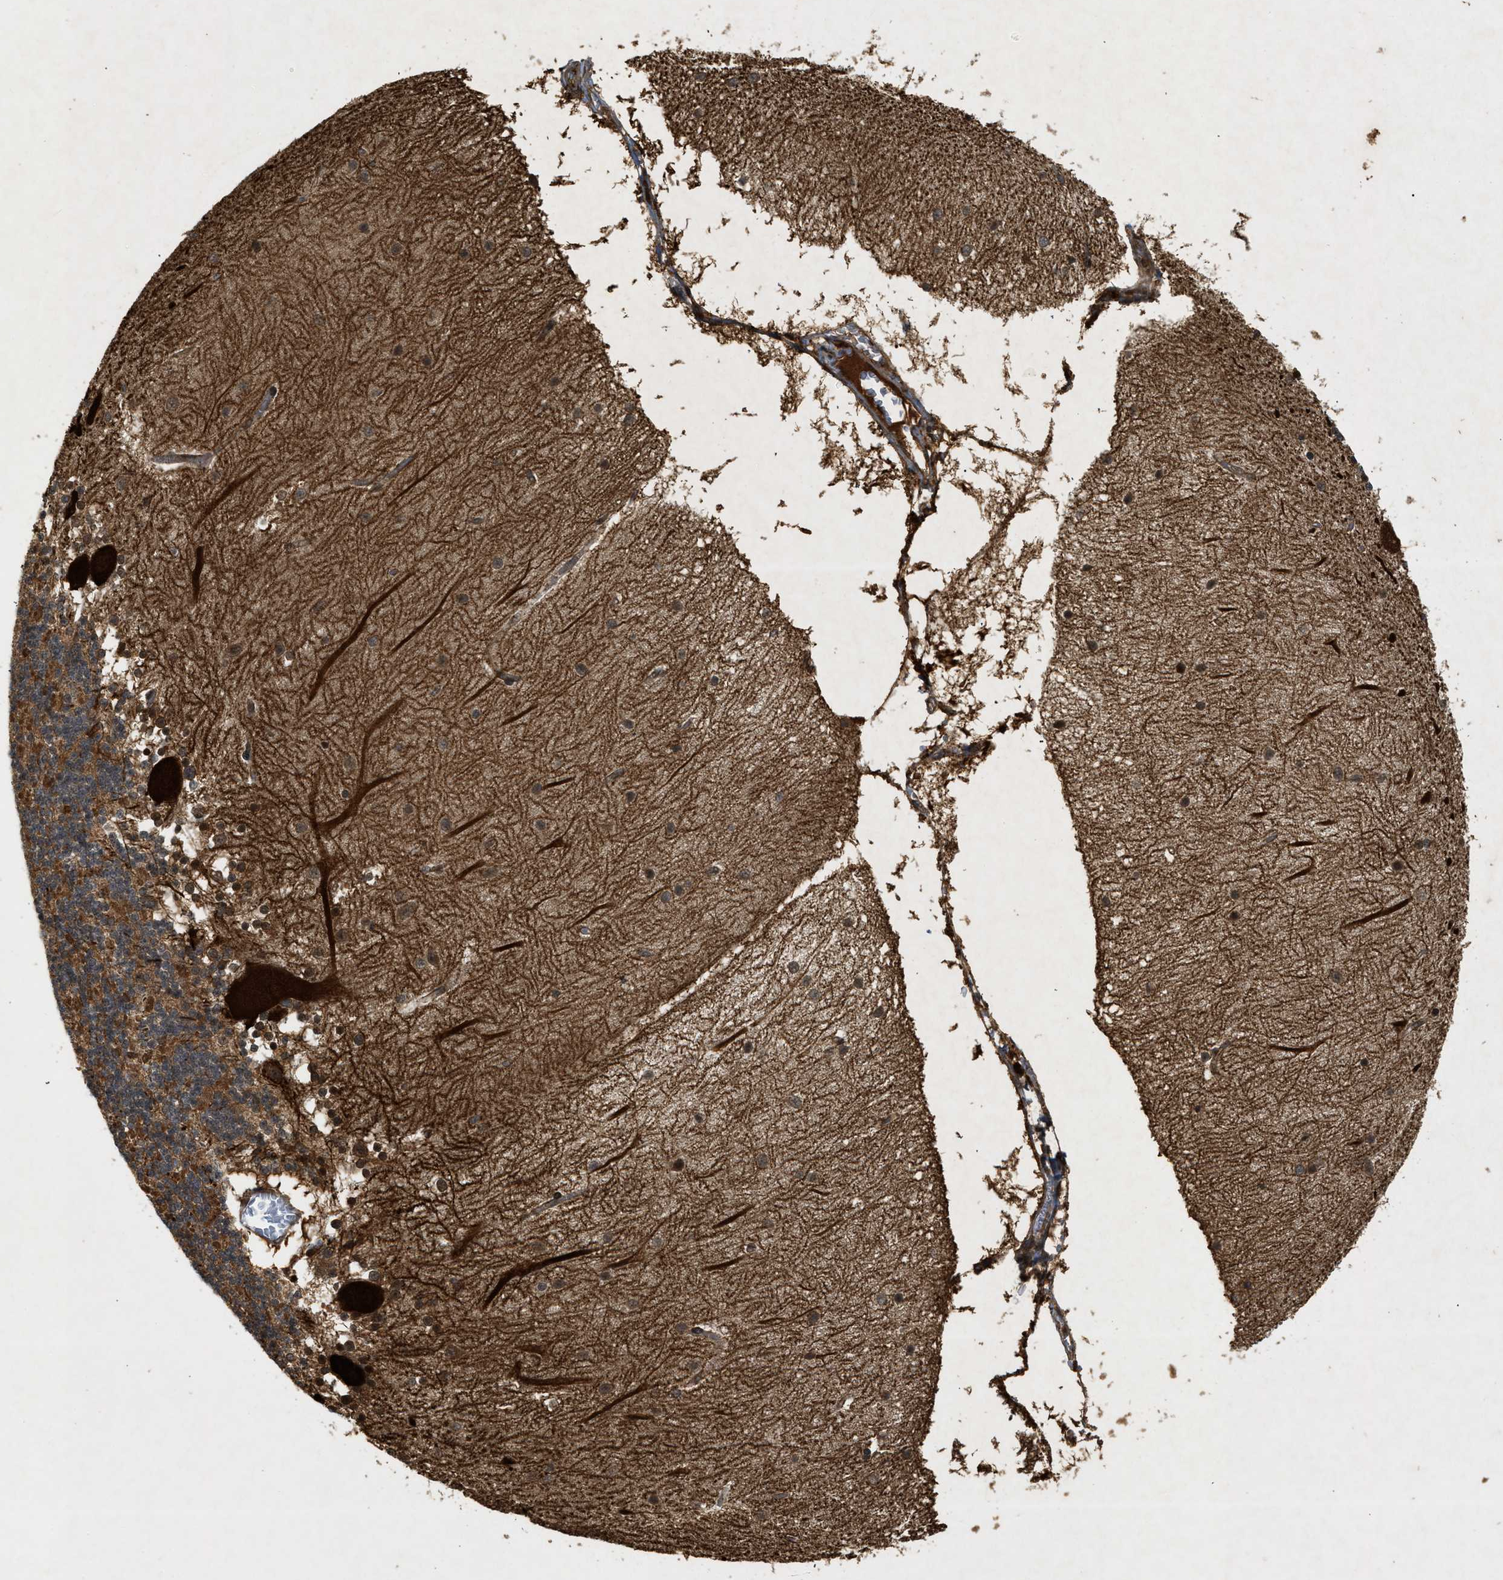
{"staining": {"intensity": "moderate", "quantity": ">75%", "location": "cytoplasmic/membranous"}, "tissue": "cerebellum", "cell_type": "Cells in granular layer", "image_type": "normal", "snomed": [{"axis": "morphology", "description": "Normal tissue, NOS"}, {"axis": "topography", "description": "Cerebellum"}], "caption": "DAB immunohistochemical staining of unremarkable human cerebellum shows moderate cytoplasmic/membranous protein positivity in approximately >75% of cells in granular layer.", "gene": "EIF2AK3", "patient": {"sex": "female", "age": 54}}